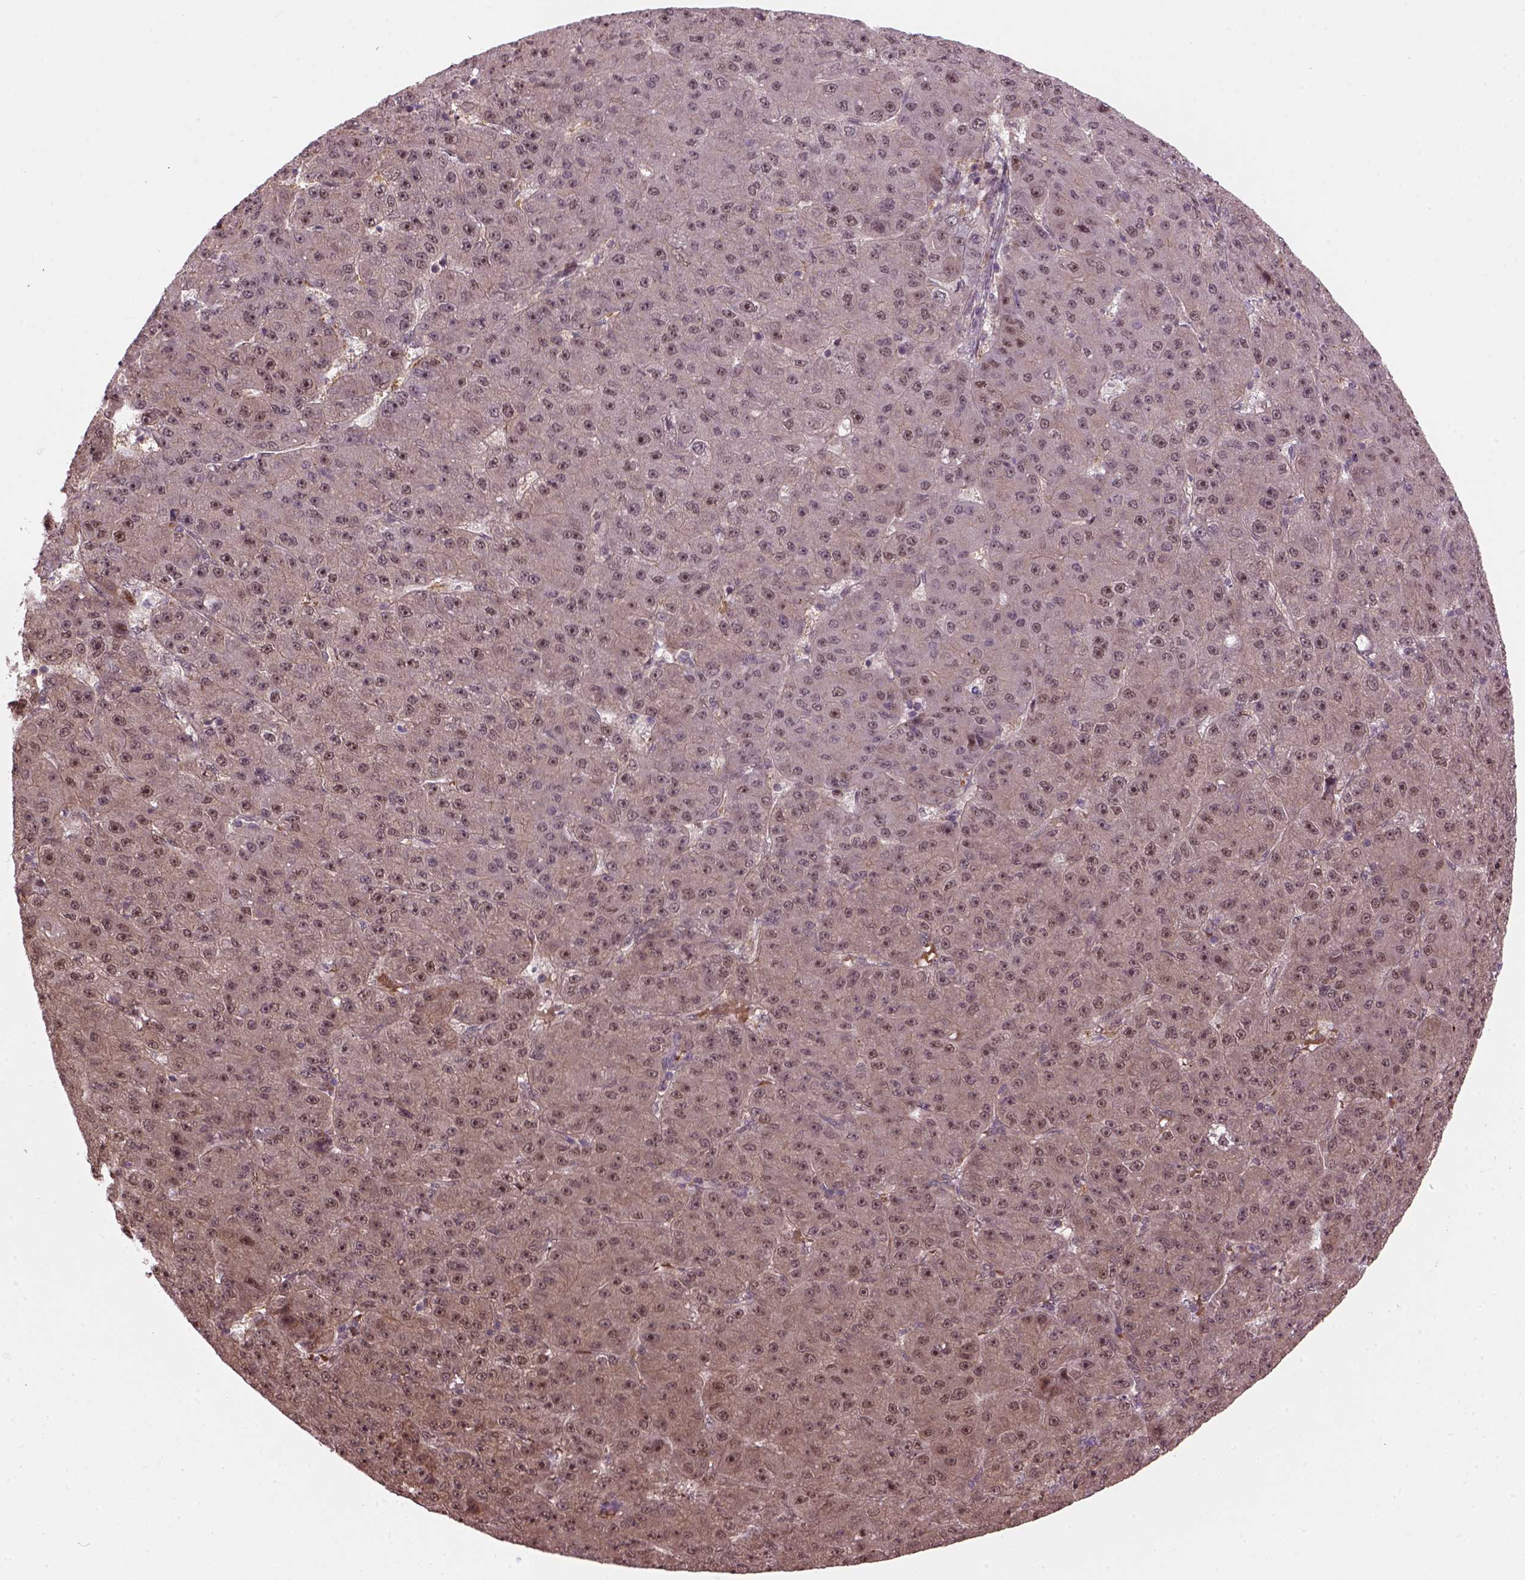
{"staining": {"intensity": "moderate", "quantity": "25%-75%", "location": "cytoplasmic/membranous,nuclear"}, "tissue": "liver cancer", "cell_type": "Tumor cells", "image_type": "cancer", "snomed": [{"axis": "morphology", "description": "Carcinoma, Hepatocellular, NOS"}, {"axis": "topography", "description": "Liver"}], "caption": "A brown stain shows moderate cytoplasmic/membranous and nuclear expression of a protein in liver cancer (hepatocellular carcinoma) tumor cells. The protein is stained brown, and the nuclei are stained in blue (DAB IHC with brightfield microscopy, high magnification).", "gene": "PSMD11", "patient": {"sex": "male", "age": 67}}